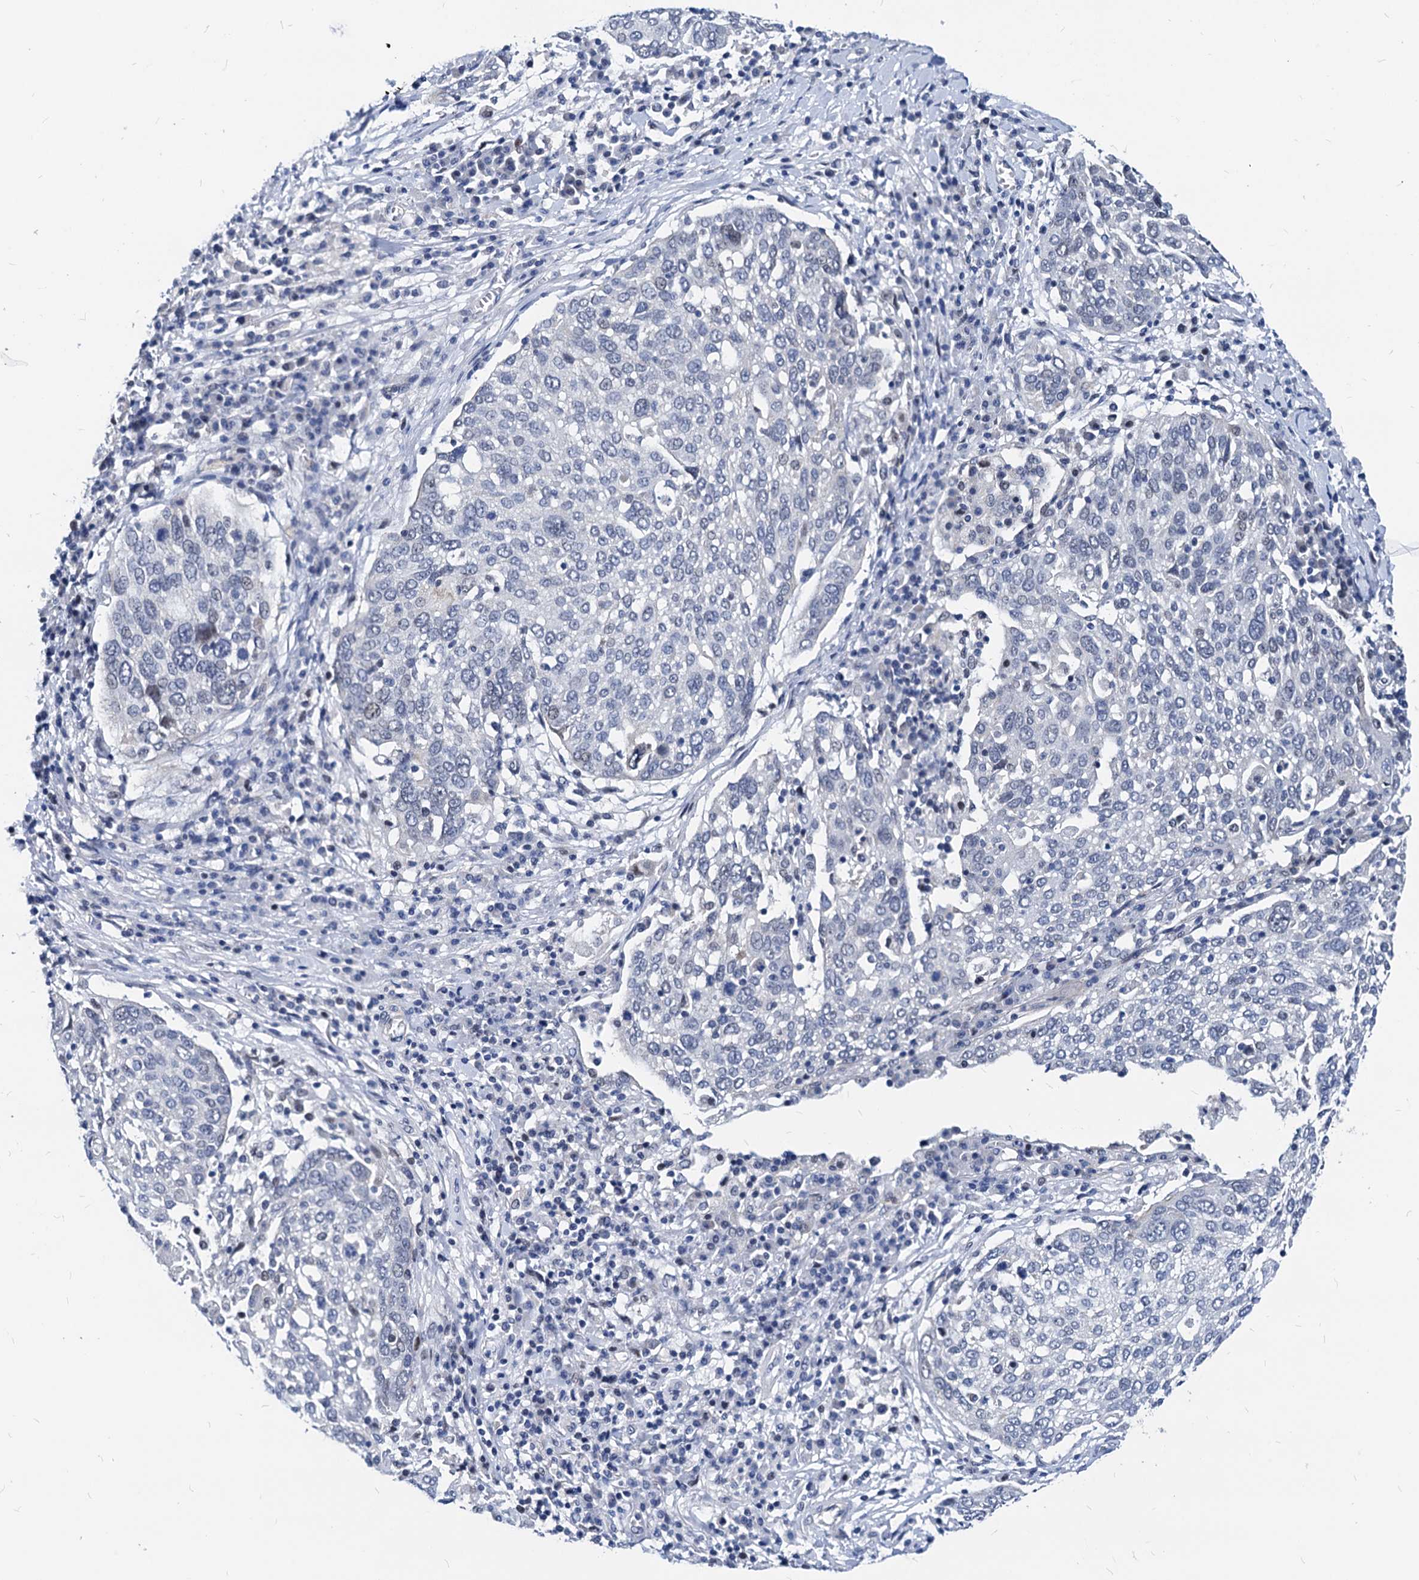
{"staining": {"intensity": "negative", "quantity": "none", "location": "none"}, "tissue": "lung cancer", "cell_type": "Tumor cells", "image_type": "cancer", "snomed": [{"axis": "morphology", "description": "Squamous cell carcinoma, NOS"}, {"axis": "topography", "description": "Lung"}], "caption": "This is an IHC micrograph of lung cancer (squamous cell carcinoma). There is no positivity in tumor cells.", "gene": "HSF2", "patient": {"sex": "male", "age": 65}}